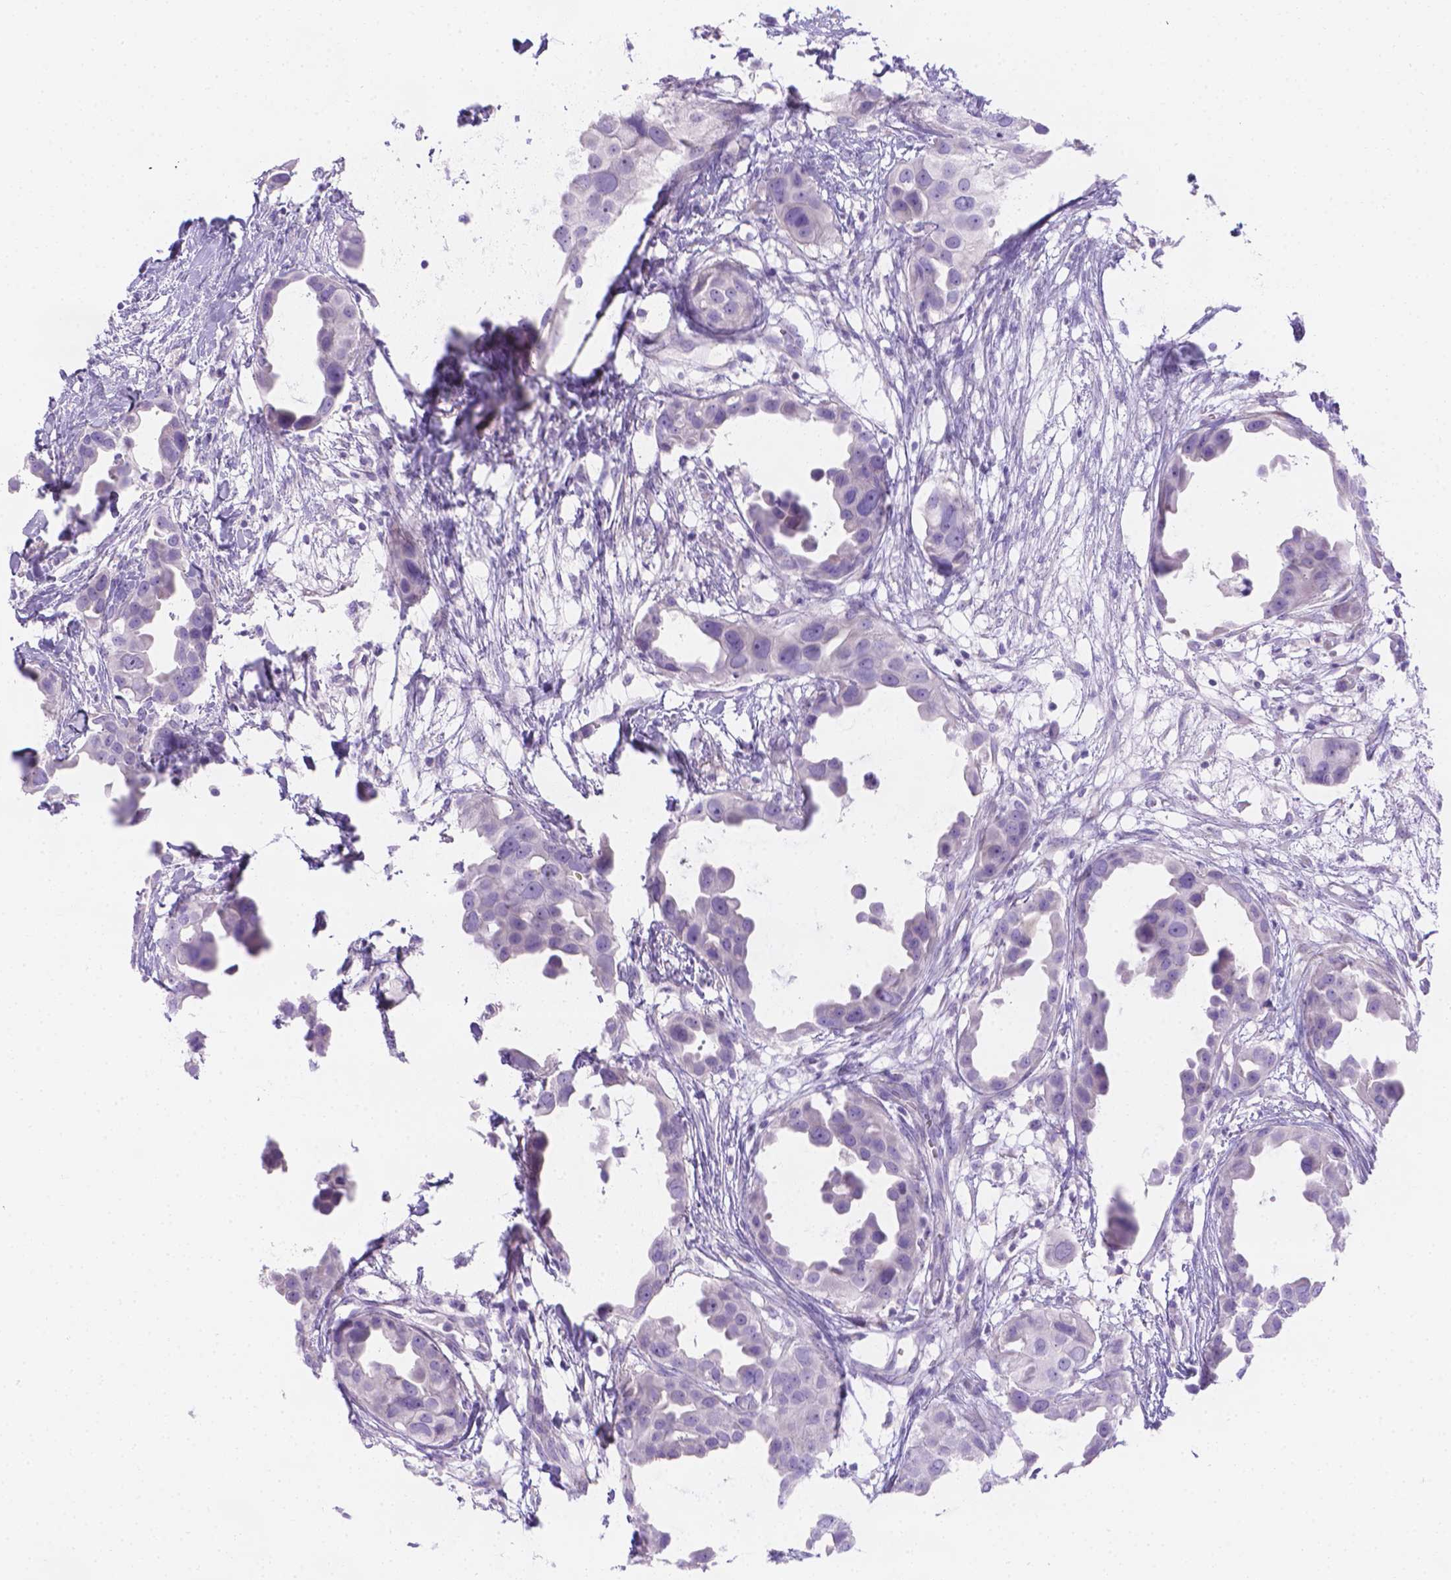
{"staining": {"intensity": "negative", "quantity": "none", "location": "none"}, "tissue": "breast cancer", "cell_type": "Tumor cells", "image_type": "cancer", "snomed": [{"axis": "morphology", "description": "Duct carcinoma"}, {"axis": "topography", "description": "Breast"}], "caption": "The image shows no significant positivity in tumor cells of breast intraductal carcinoma.", "gene": "MLN", "patient": {"sex": "female", "age": 38}}